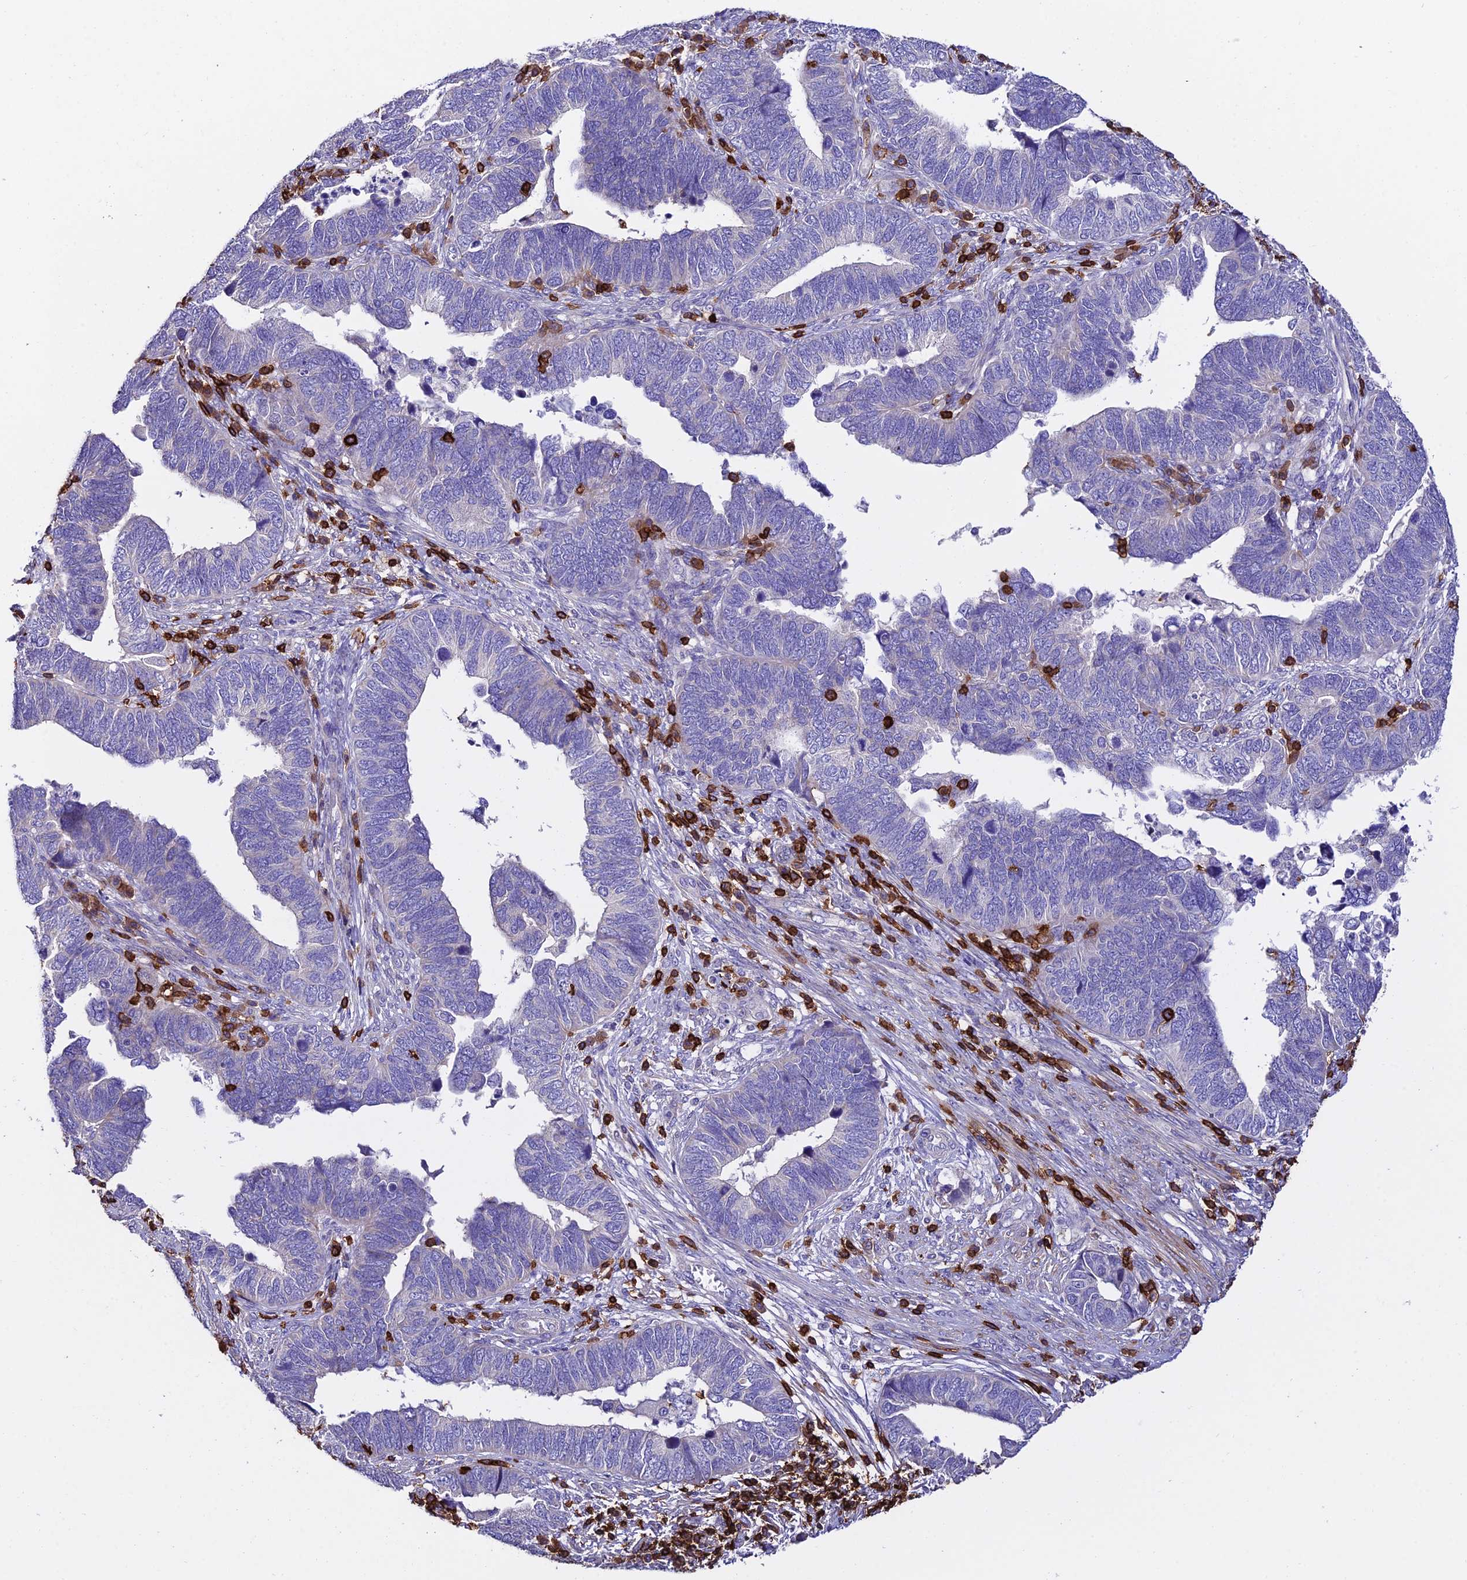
{"staining": {"intensity": "negative", "quantity": "none", "location": "none"}, "tissue": "endometrial cancer", "cell_type": "Tumor cells", "image_type": "cancer", "snomed": [{"axis": "morphology", "description": "Adenocarcinoma, NOS"}, {"axis": "topography", "description": "Endometrium"}], "caption": "Adenocarcinoma (endometrial) stained for a protein using immunohistochemistry shows no expression tumor cells.", "gene": "PTPRCAP", "patient": {"sex": "female", "age": 79}}